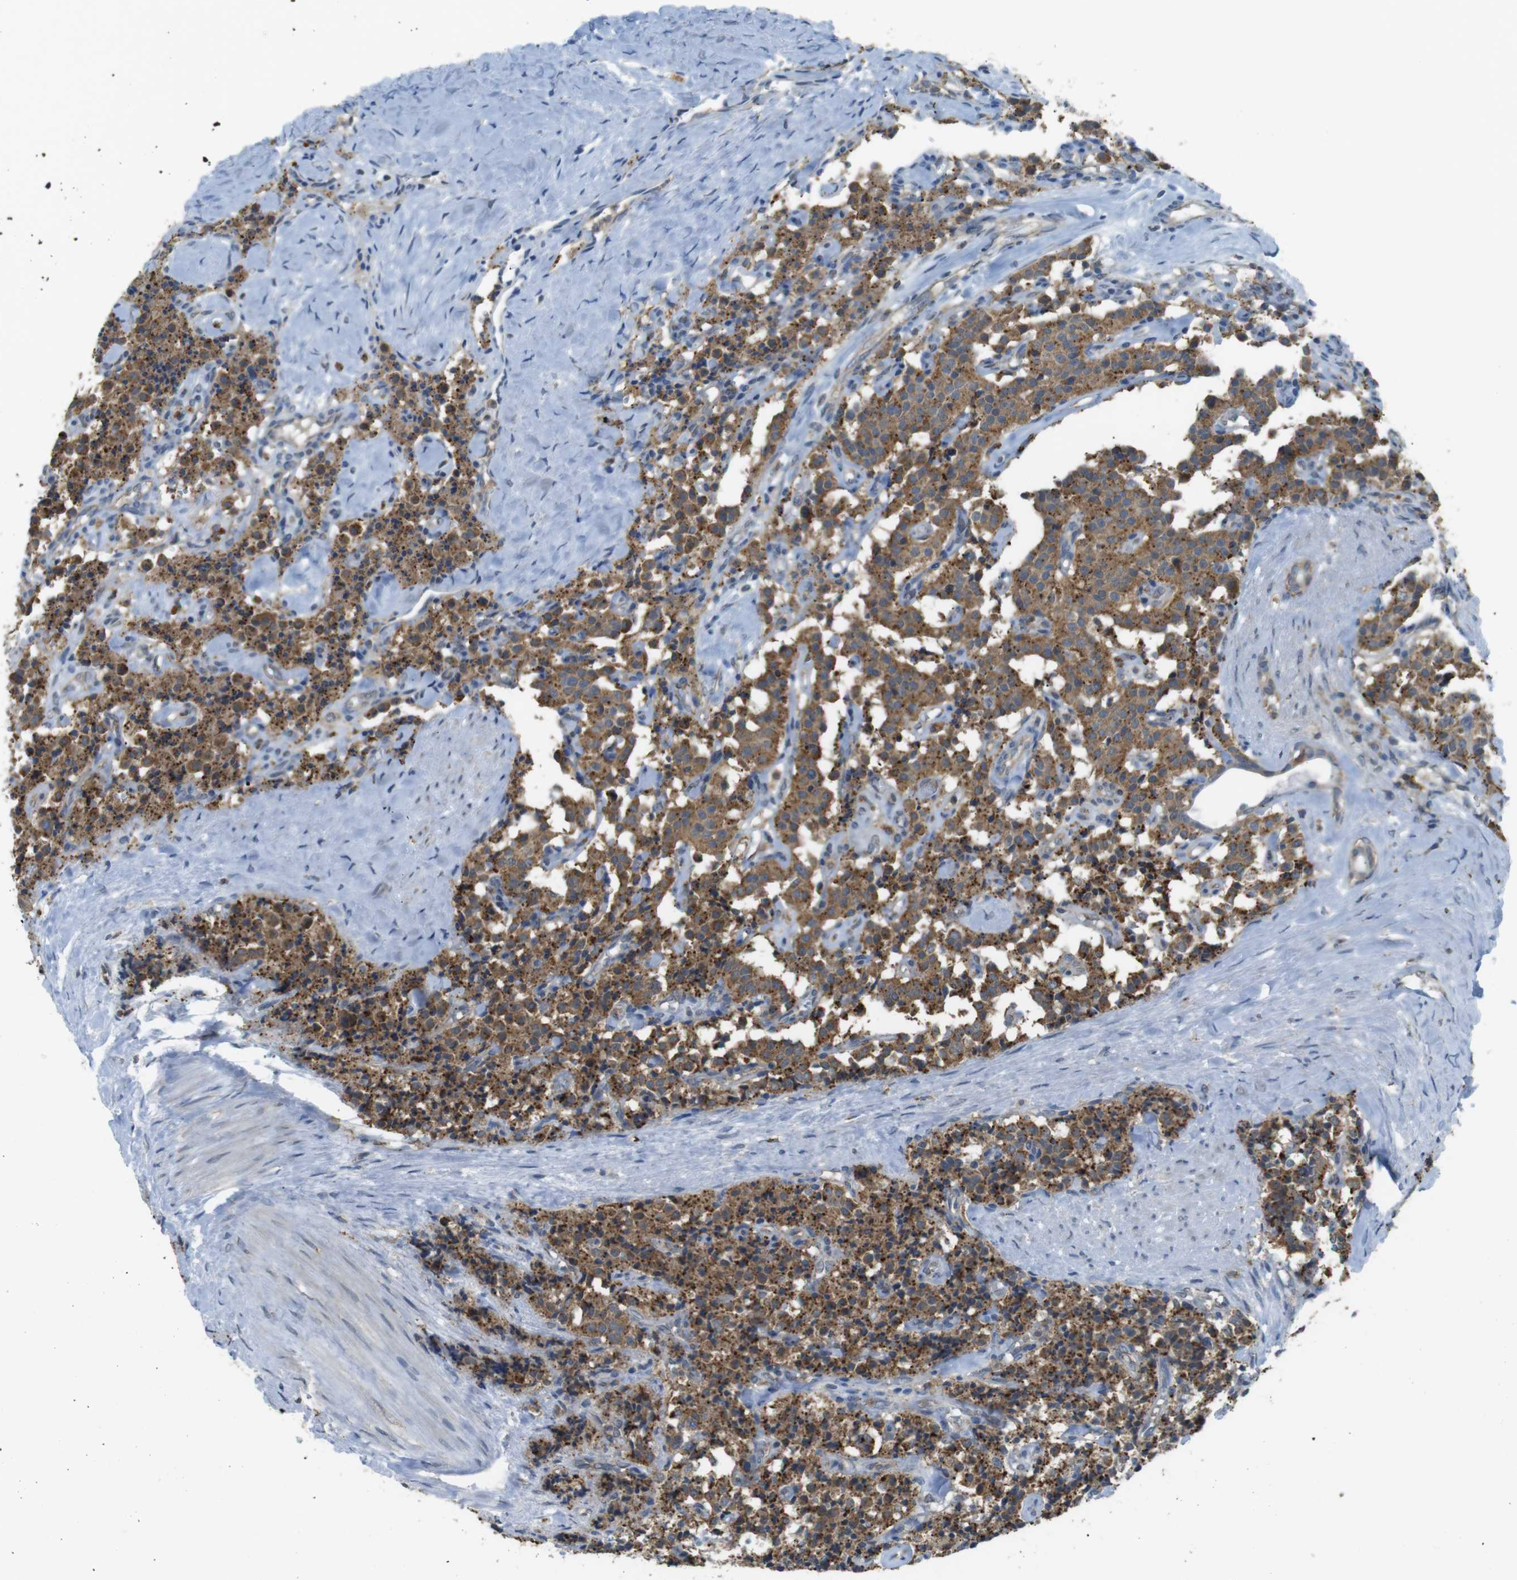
{"staining": {"intensity": "strong", "quantity": ">75%", "location": "cytoplasmic/membranous"}, "tissue": "carcinoid", "cell_type": "Tumor cells", "image_type": "cancer", "snomed": [{"axis": "morphology", "description": "Carcinoid, malignant, NOS"}, {"axis": "topography", "description": "Lung"}], "caption": "A histopathology image of human carcinoid stained for a protein reveals strong cytoplasmic/membranous brown staining in tumor cells.", "gene": "BRI3BP", "patient": {"sex": "male", "age": 30}}